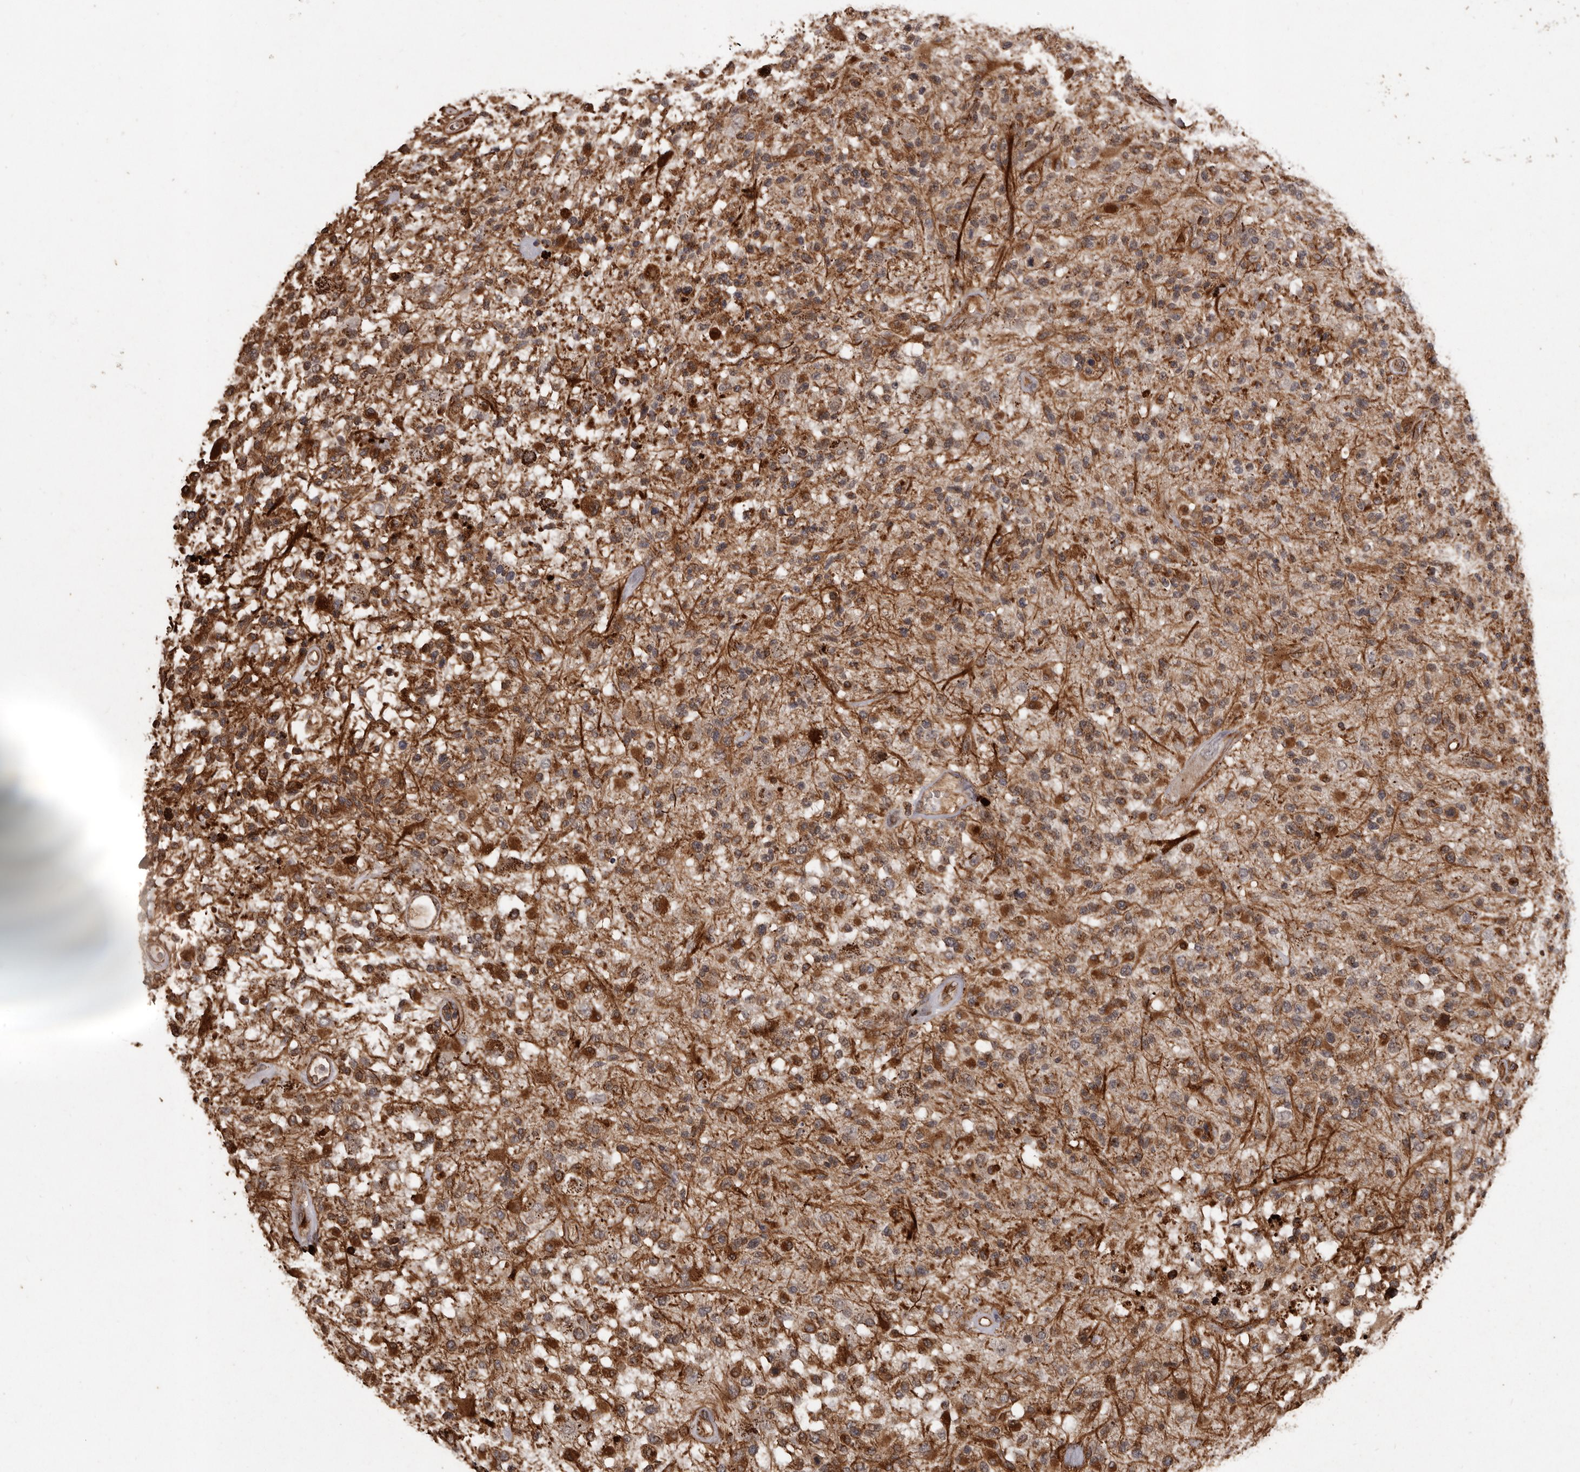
{"staining": {"intensity": "moderate", "quantity": ">75%", "location": "cytoplasmic/membranous"}, "tissue": "glioma", "cell_type": "Tumor cells", "image_type": "cancer", "snomed": [{"axis": "morphology", "description": "Glioma, malignant, High grade"}, {"axis": "morphology", "description": "Glioblastoma, NOS"}, {"axis": "topography", "description": "Brain"}], "caption": "Glioma stained with IHC displays moderate cytoplasmic/membranous staining in about >75% of tumor cells. (Brightfield microscopy of DAB IHC at high magnification).", "gene": "BRAT1", "patient": {"sex": "male", "age": 60}}